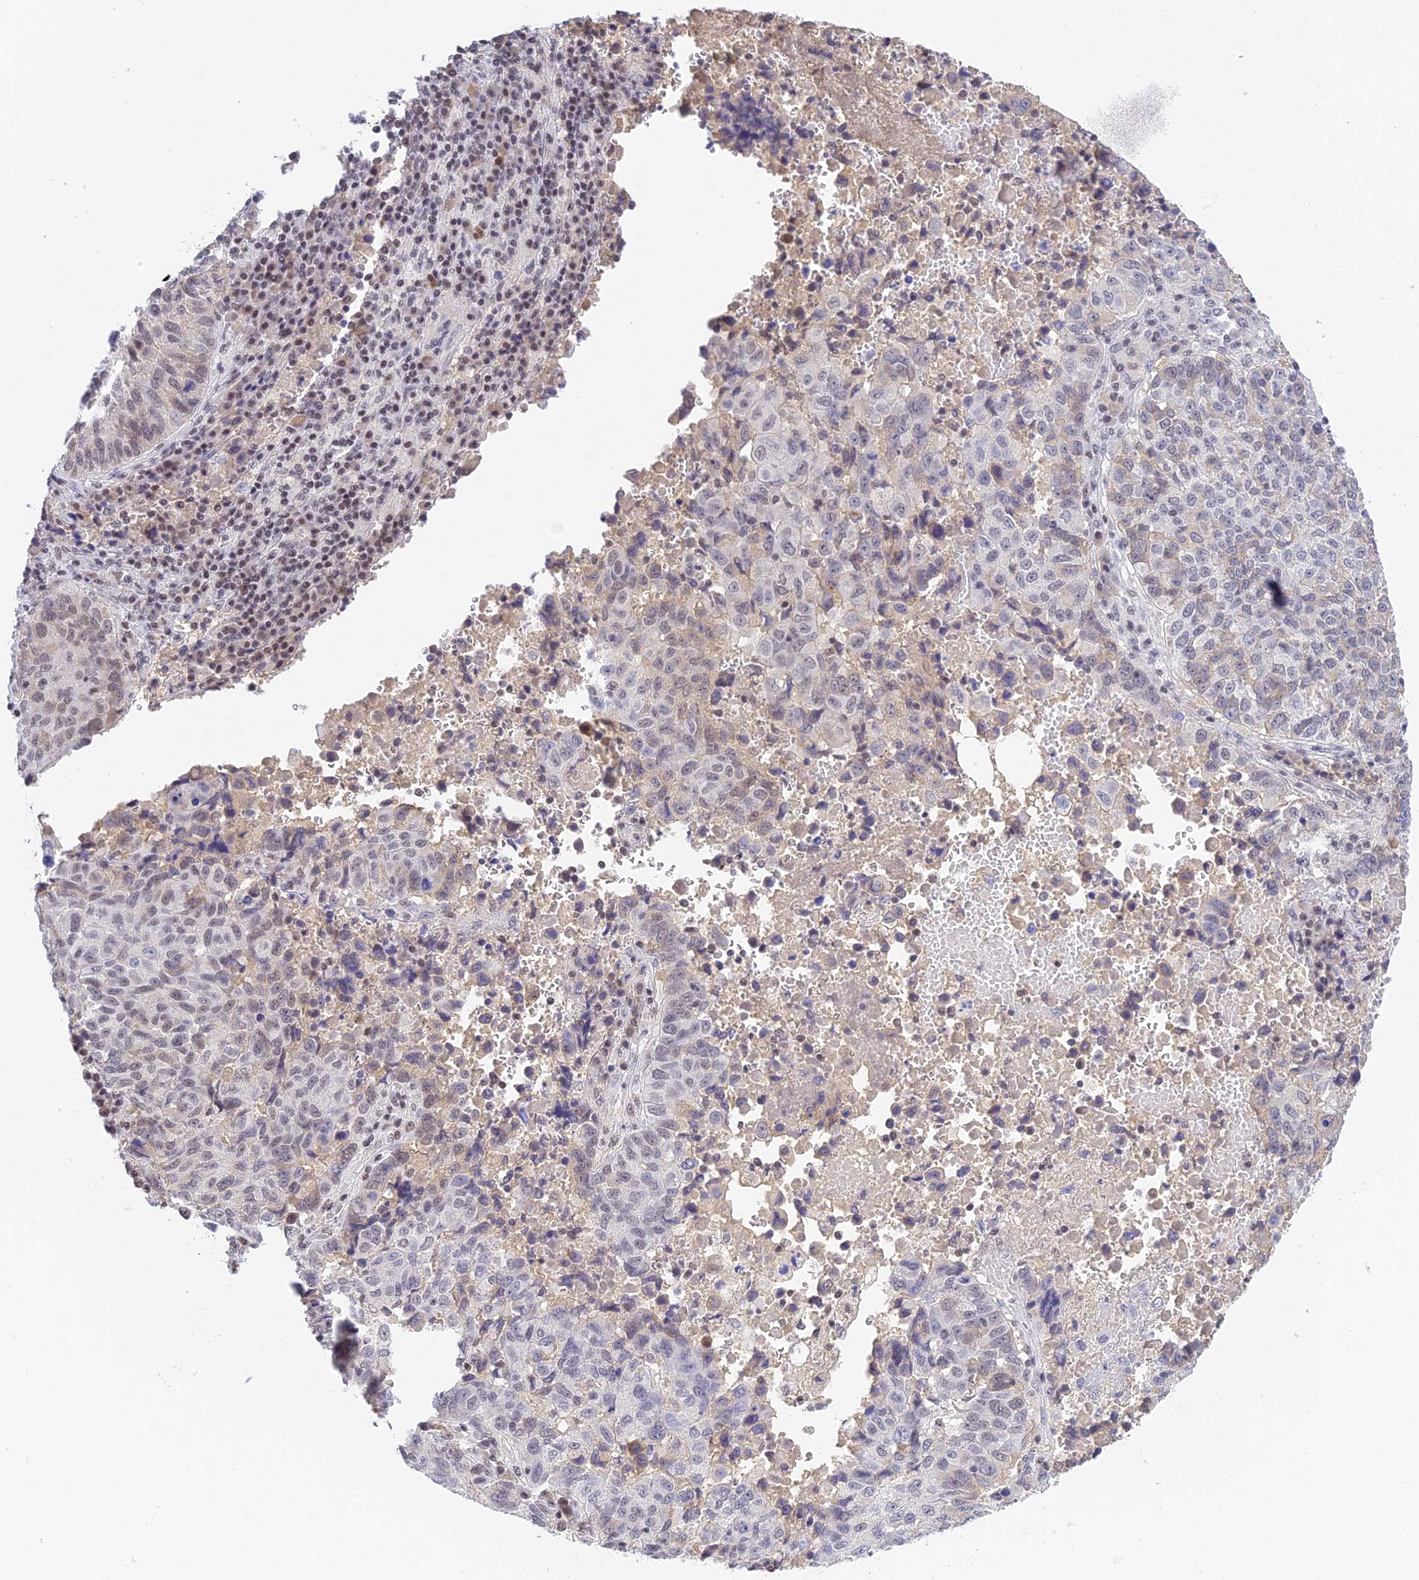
{"staining": {"intensity": "weak", "quantity": "<25%", "location": "nuclear"}, "tissue": "lung cancer", "cell_type": "Tumor cells", "image_type": "cancer", "snomed": [{"axis": "morphology", "description": "Squamous cell carcinoma, NOS"}, {"axis": "topography", "description": "Lung"}], "caption": "Immunohistochemistry (IHC) of human lung cancer exhibits no expression in tumor cells.", "gene": "THAP11", "patient": {"sex": "male", "age": 73}}